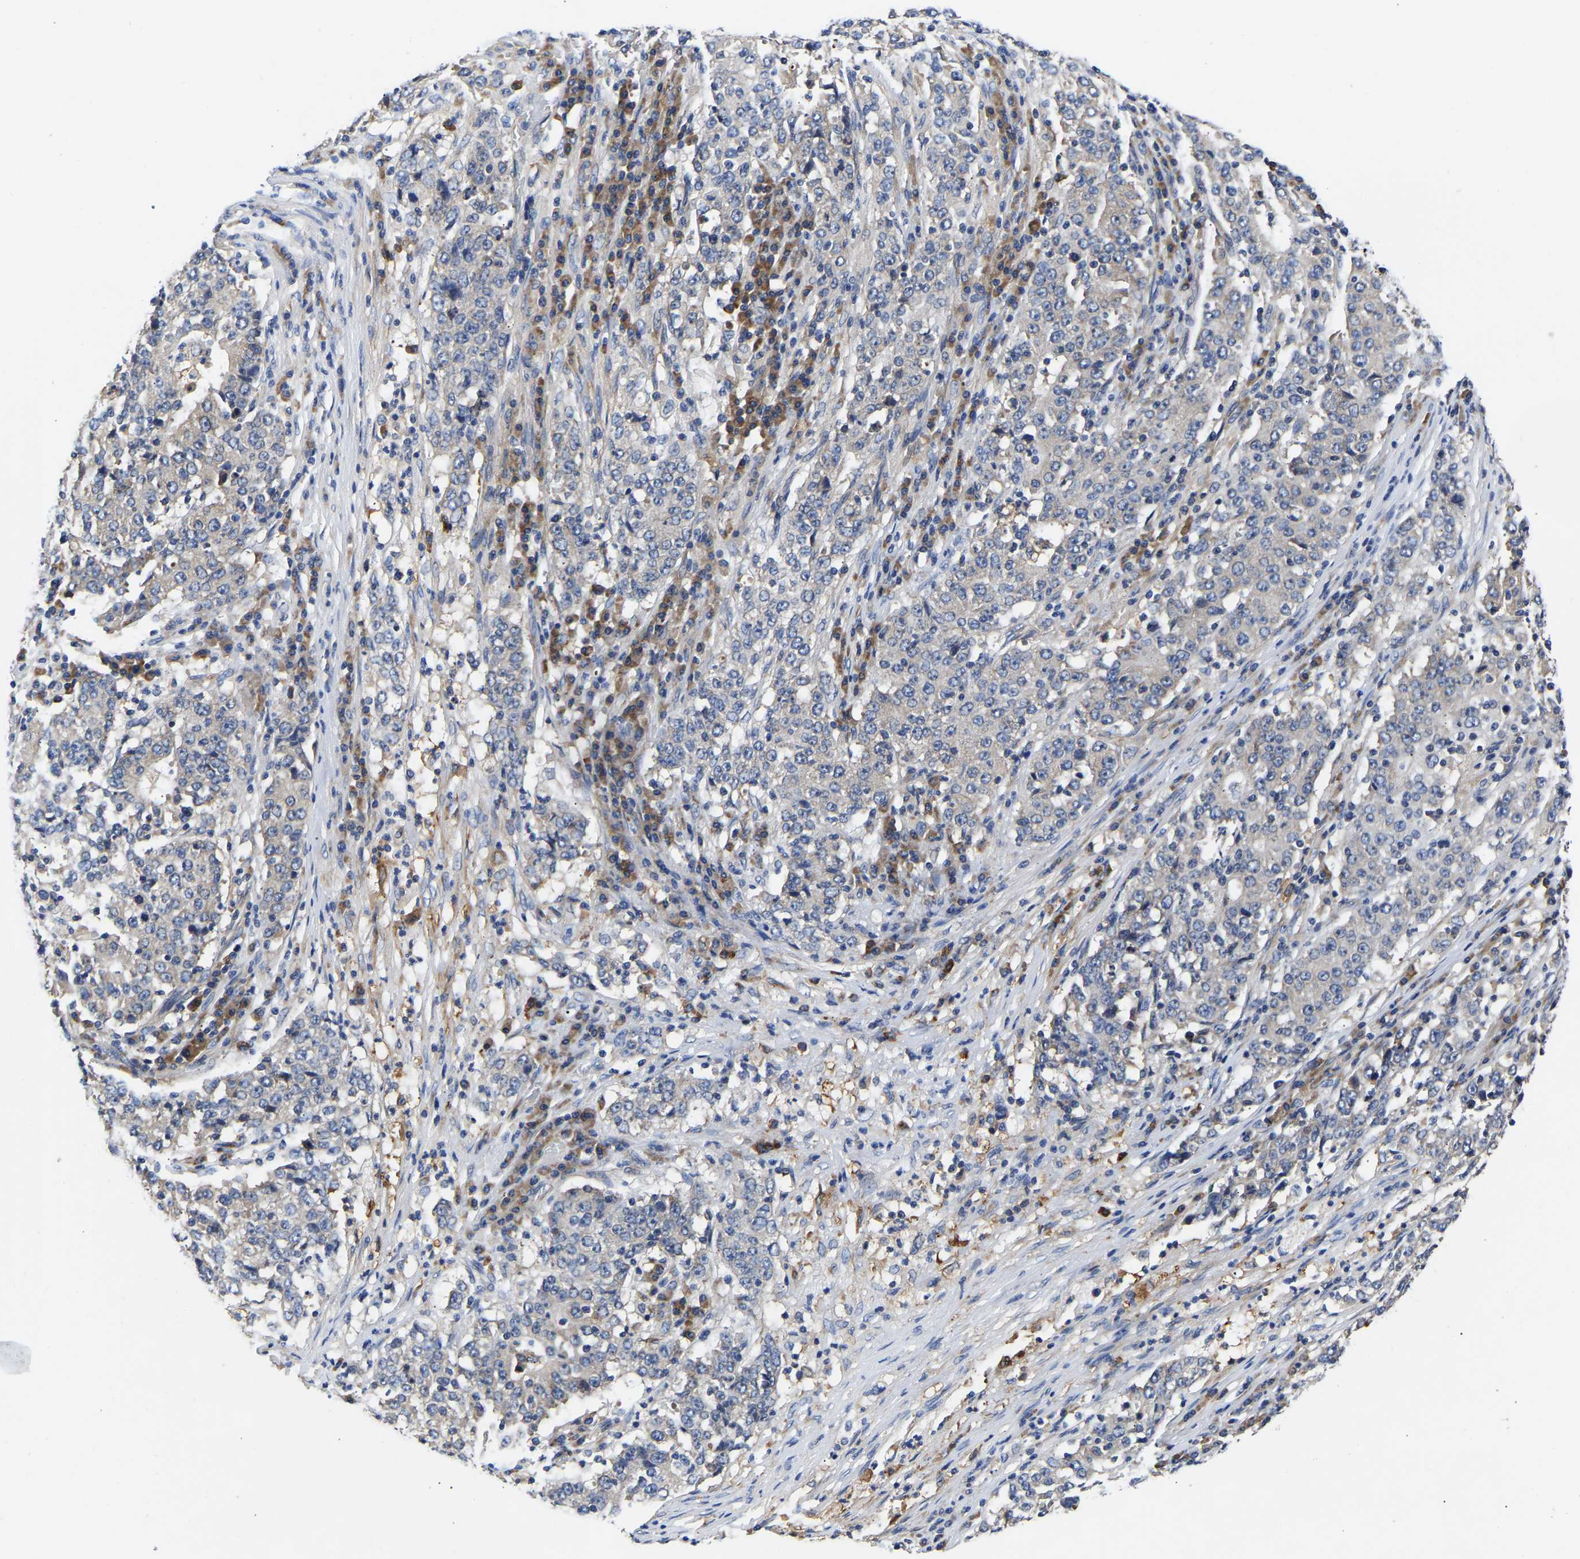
{"staining": {"intensity": "negative", "quantity": "none", "location": "none"}, "tissue": "stomach cancer", "cell_type": "Tumor cells", "image_type": "cancer", "snomed": [{"axis": "morphology", "description": "Adenocarcinoma, NOS"}, {"axis": "topography", "description": "Stomach"}], "caption": "Micrograph shows no protein positivity in tumor cells of adenocarcinoma (stomach) tissue. (DAB IHC, high magnification).", "gene": "CCDC6", "patient": {"sex": "male", "age": 59}}